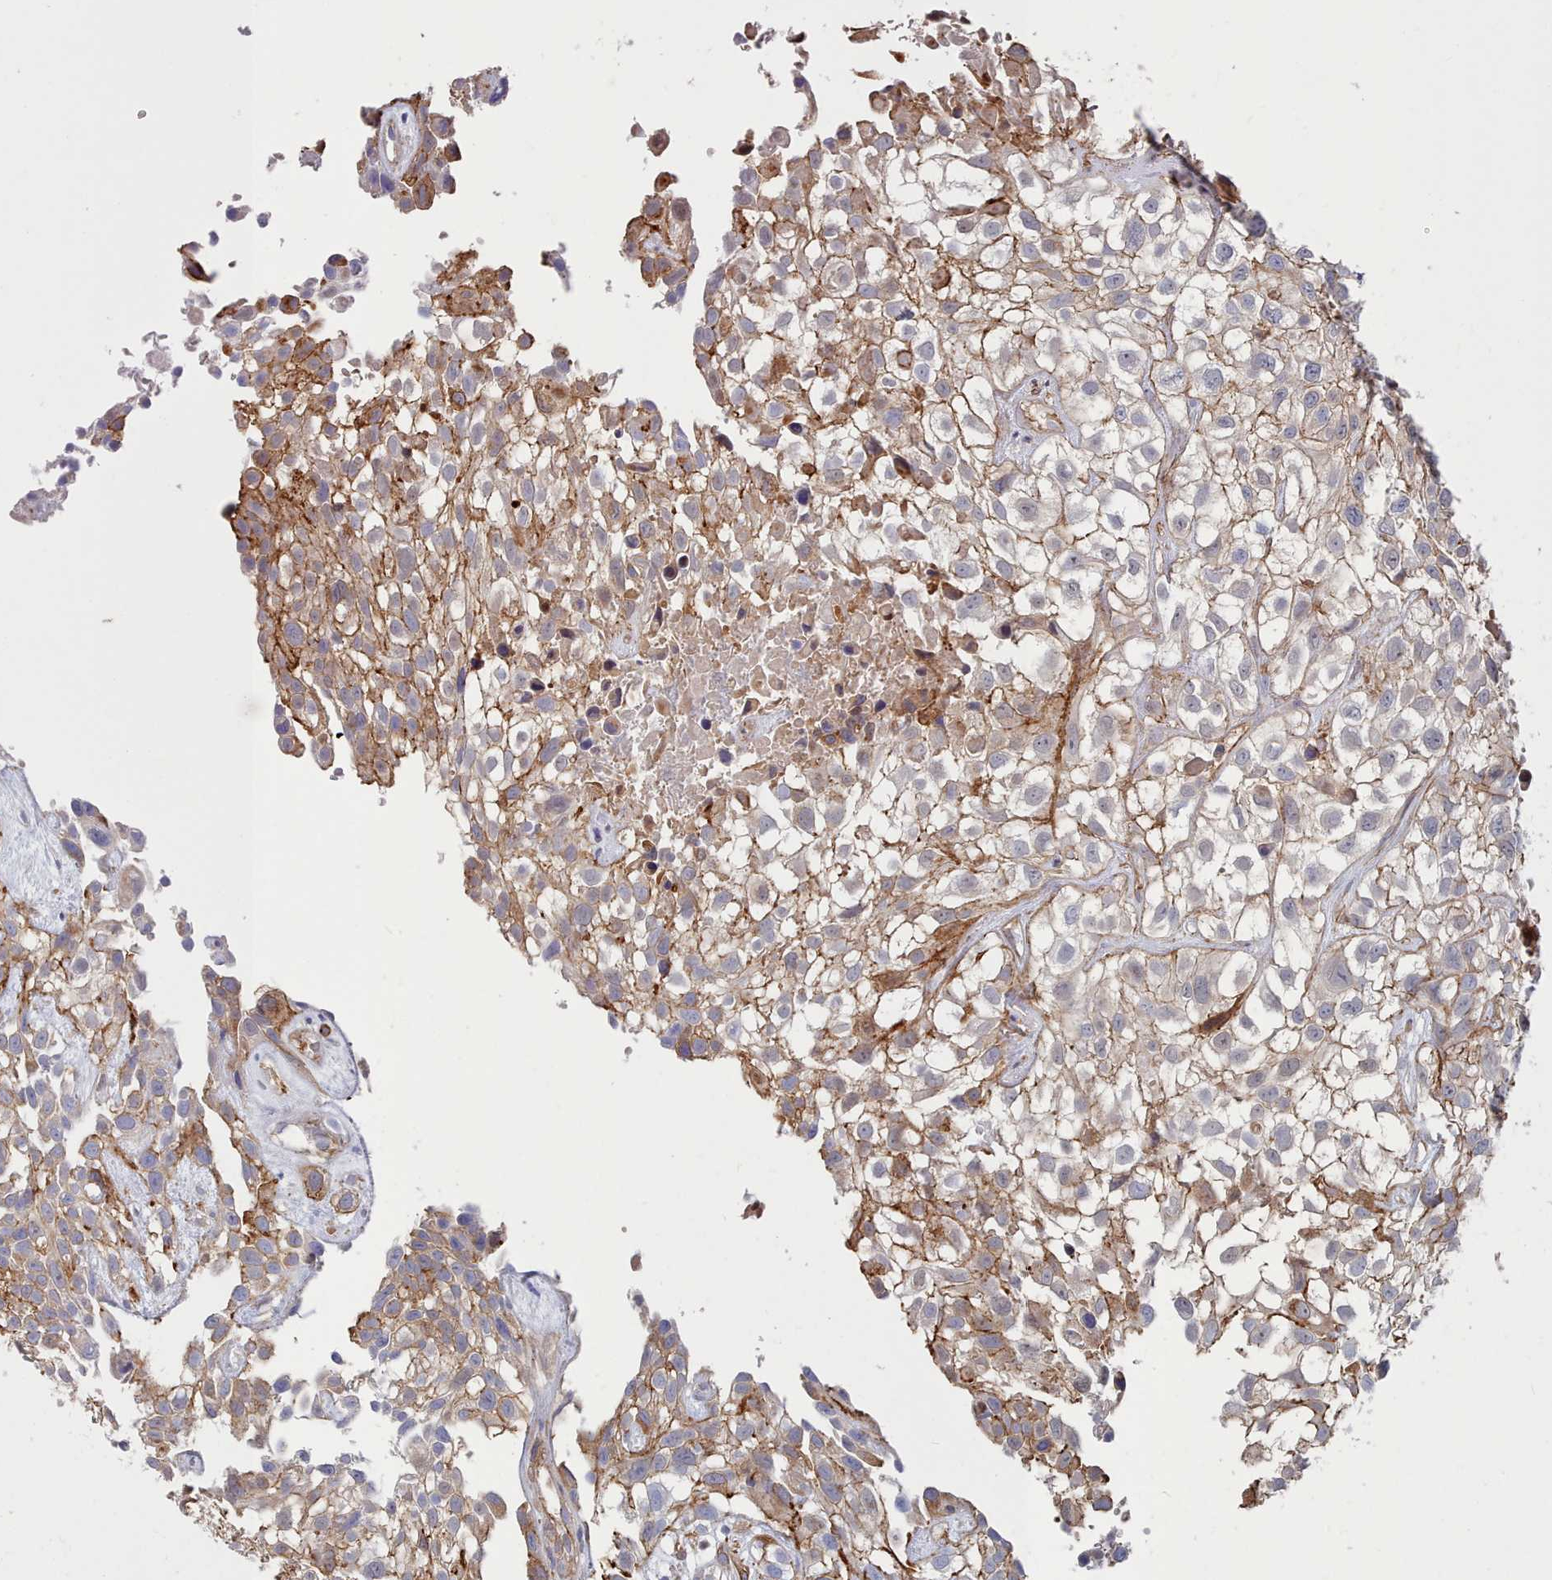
{"staining": {"intensity": "moderate", "quantity": ">75%", "location": "cytoplasmic/membranous"}, "tissue": "urothelial cancer", "cell_type": "Tumor cells", "image_type": "cancer", "snomed": [{"axis": "morphology", "description": "Urothelial carcinoma, High grade"}, {"axis": "topography", "description": "Urinary bladder"}], "caption": "This is a micrograph of immunohistochemistry (IHC) staining of urothelial carcinoma (high-grade), which shows moderate staining in the cytoplasmic/membranous of tumor cells.", "gene": "G6PC1", "patient": {"sex": "male", "age": 56}}